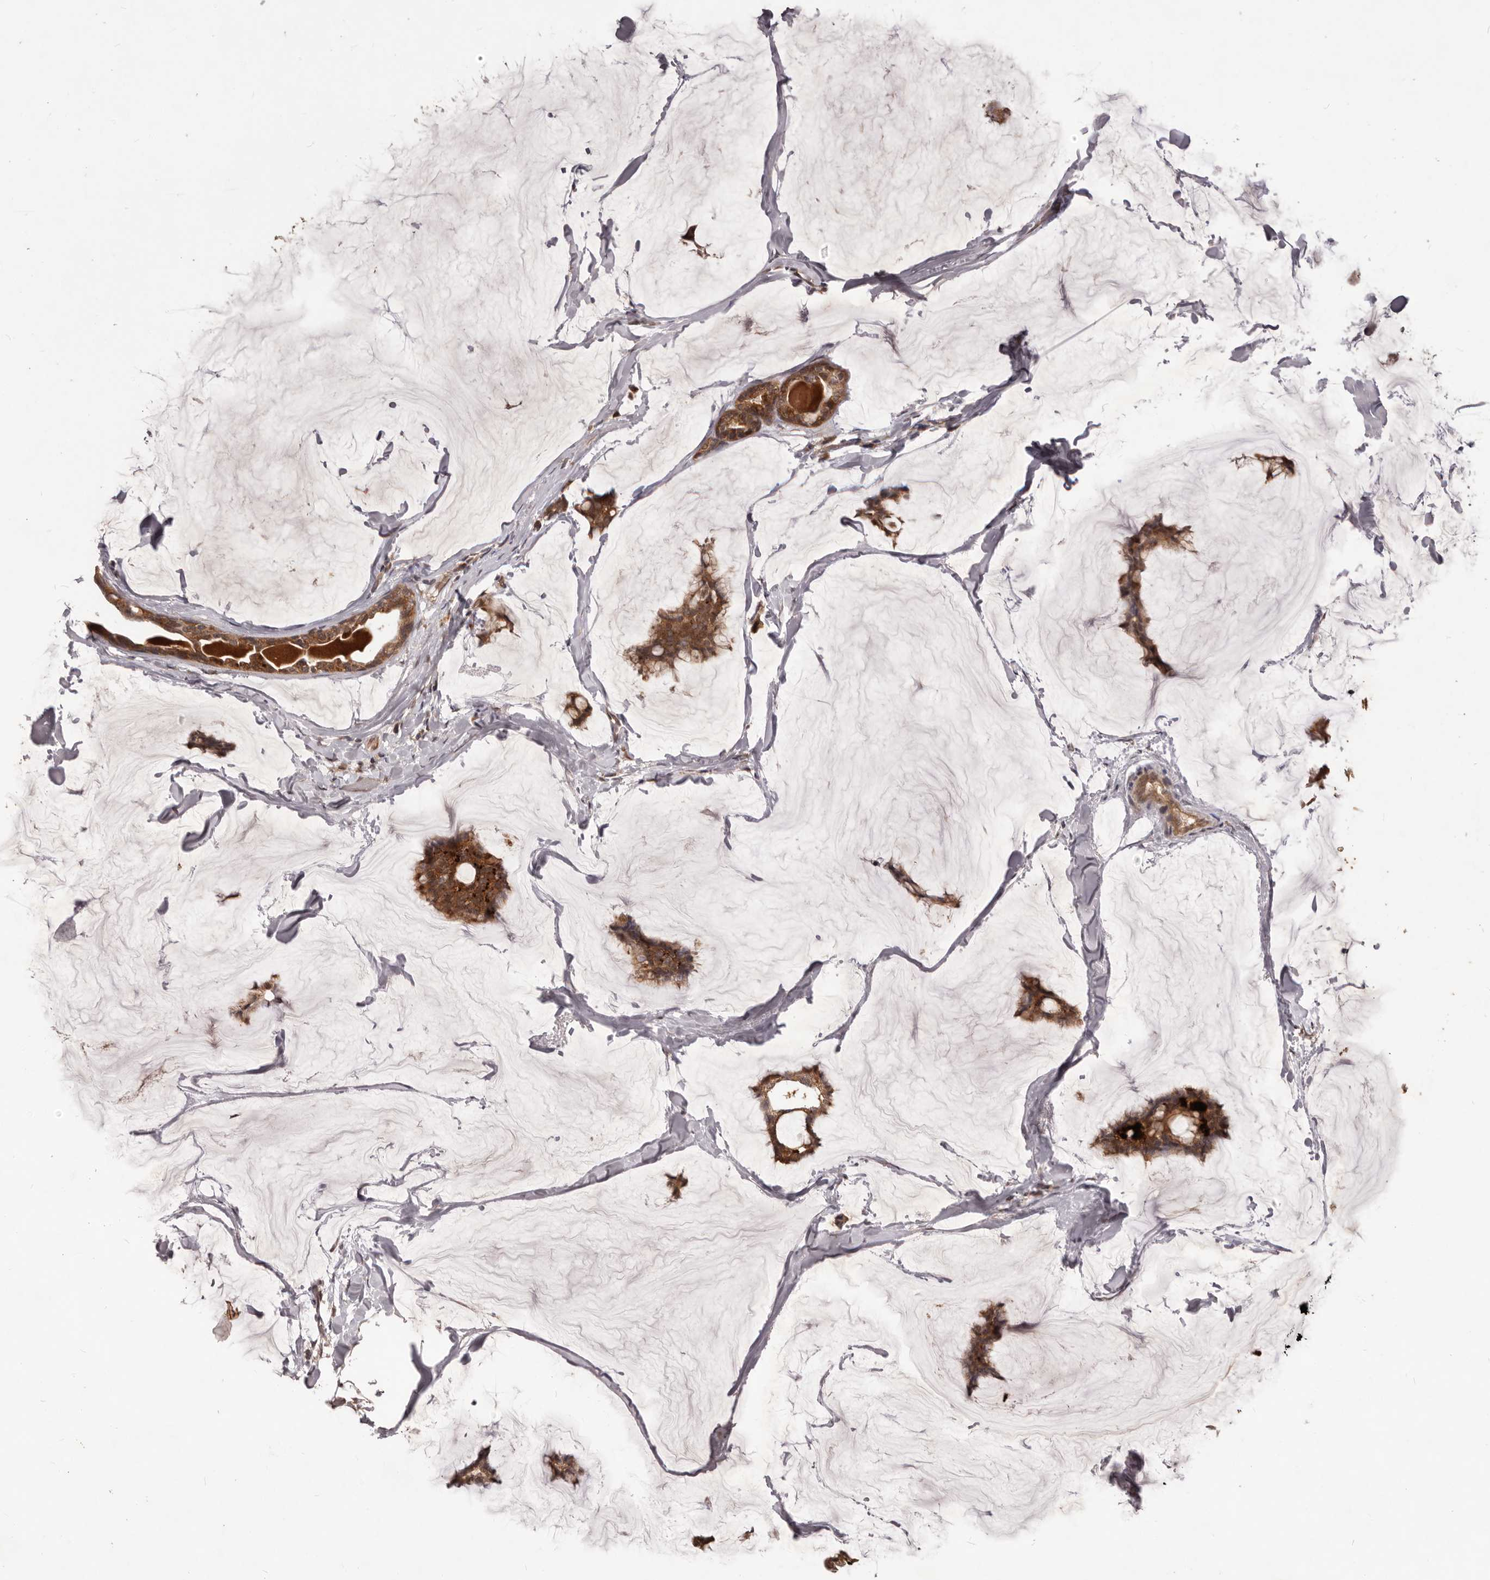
{"staining": {"intensity": "moderate", "quantity": ">75%", "location": "cytoplasmic/membranous"}, "tissue": "breast cancer", "cell_type": "Tumor cells", "image_type": "cancer", "snomed": [{"axis": "morphology", "description": "Duct carcinoma"}, {"axis": "topography", "description": "Breast"}], "caption": "Protein analysis of breast cancer tissue reveals moderate cytoplasmic/membranous positivity in approximately >75% of tumor cells.", "gene": "MTO1", "patient": {"sex": "female", "age": 93}}